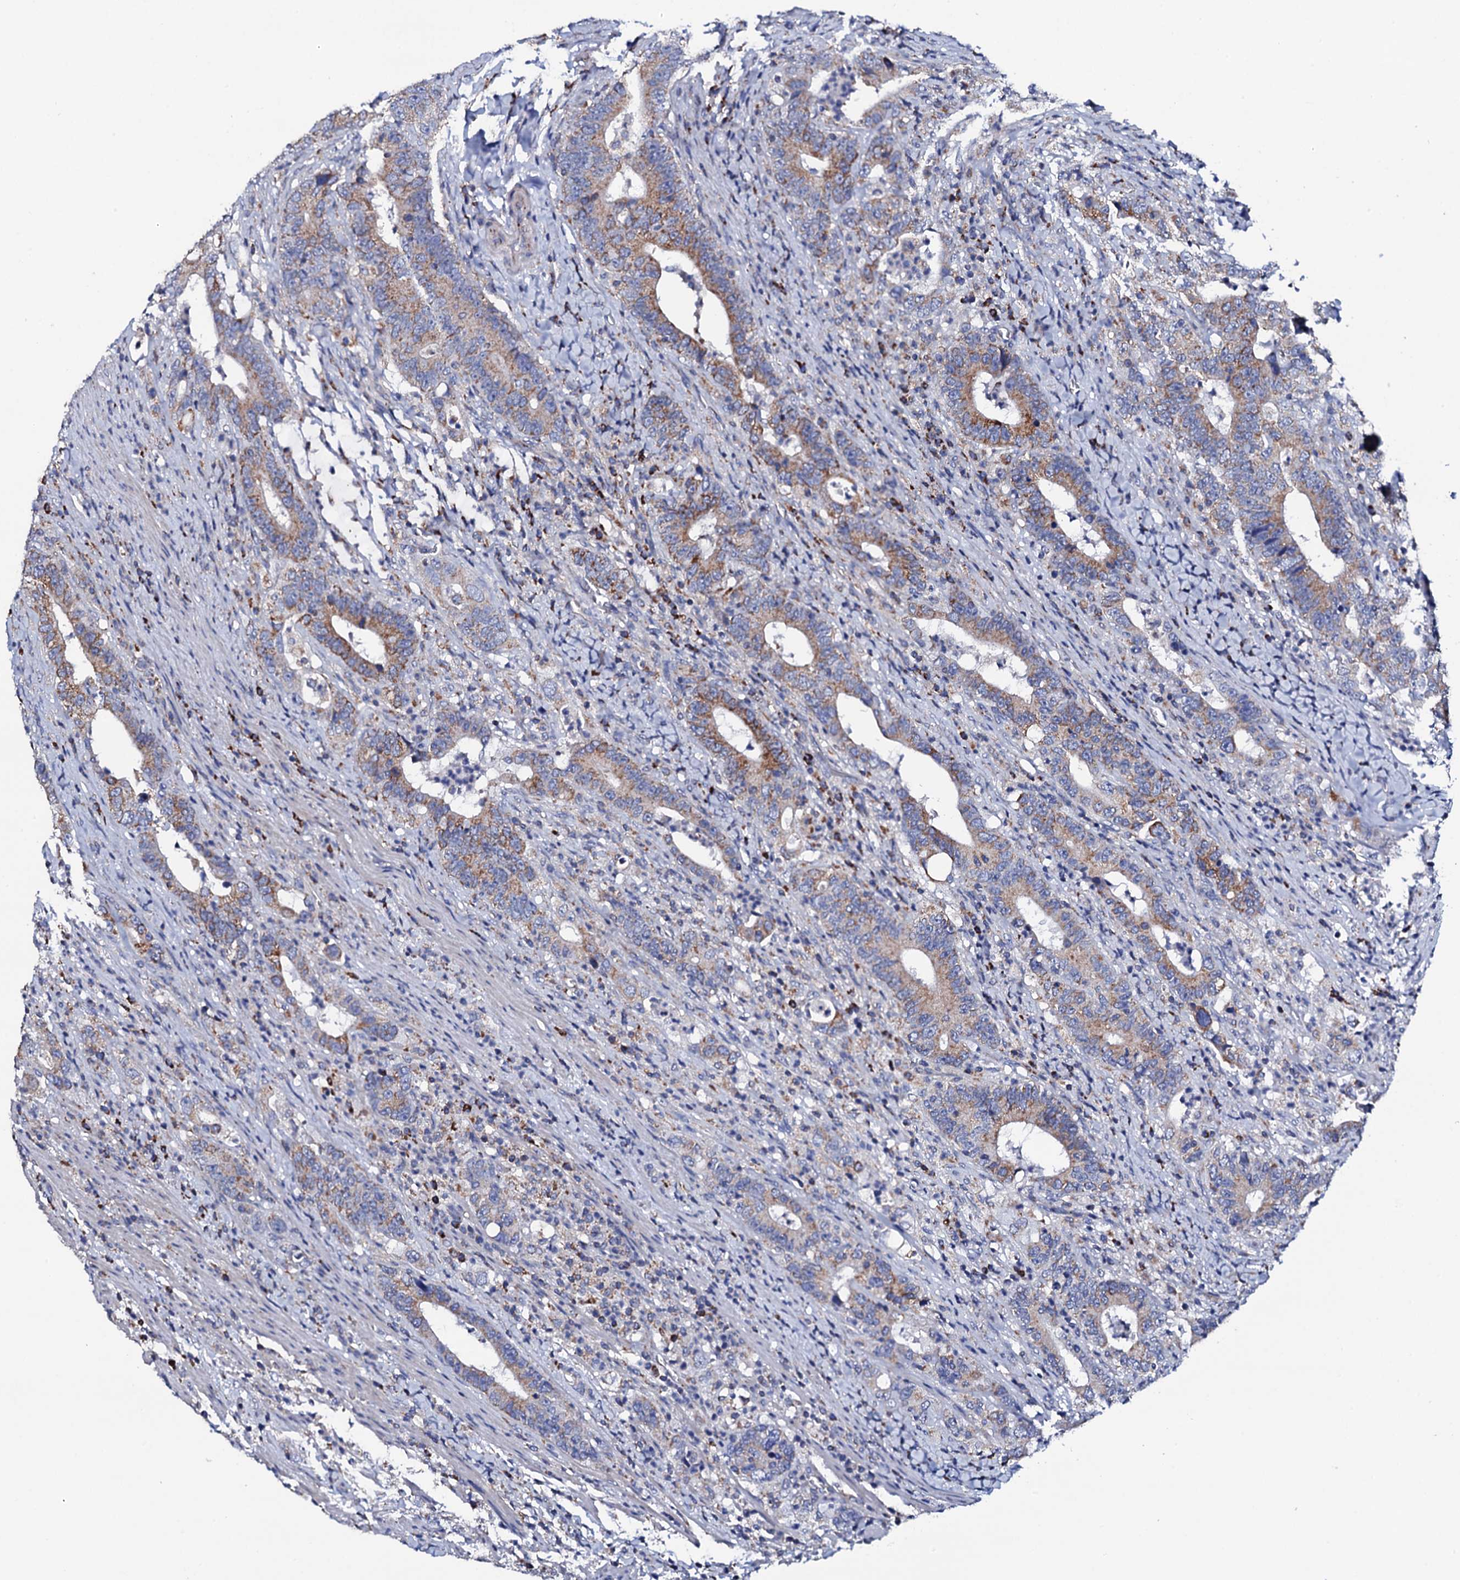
{"staining": {"intensity": "moderate", "quantity": "25%-75%", "location": "cytoplasmic/membranous"}, "tissue": "colorectal cancer", "cell_type": "Tumor cells", "image_type": "cancer", "snomed": [{"axis": "morphology", "description": "Adenocarcinoma, NOS"}, {"axis": "topography", "description": "Colon"}], "caption": "Human colorectal cancer stained with a protein marker exhibits moderate staining in tumor cells.", "gene": "TCAF2", "patient": {"sex": "female", "age": 75}}